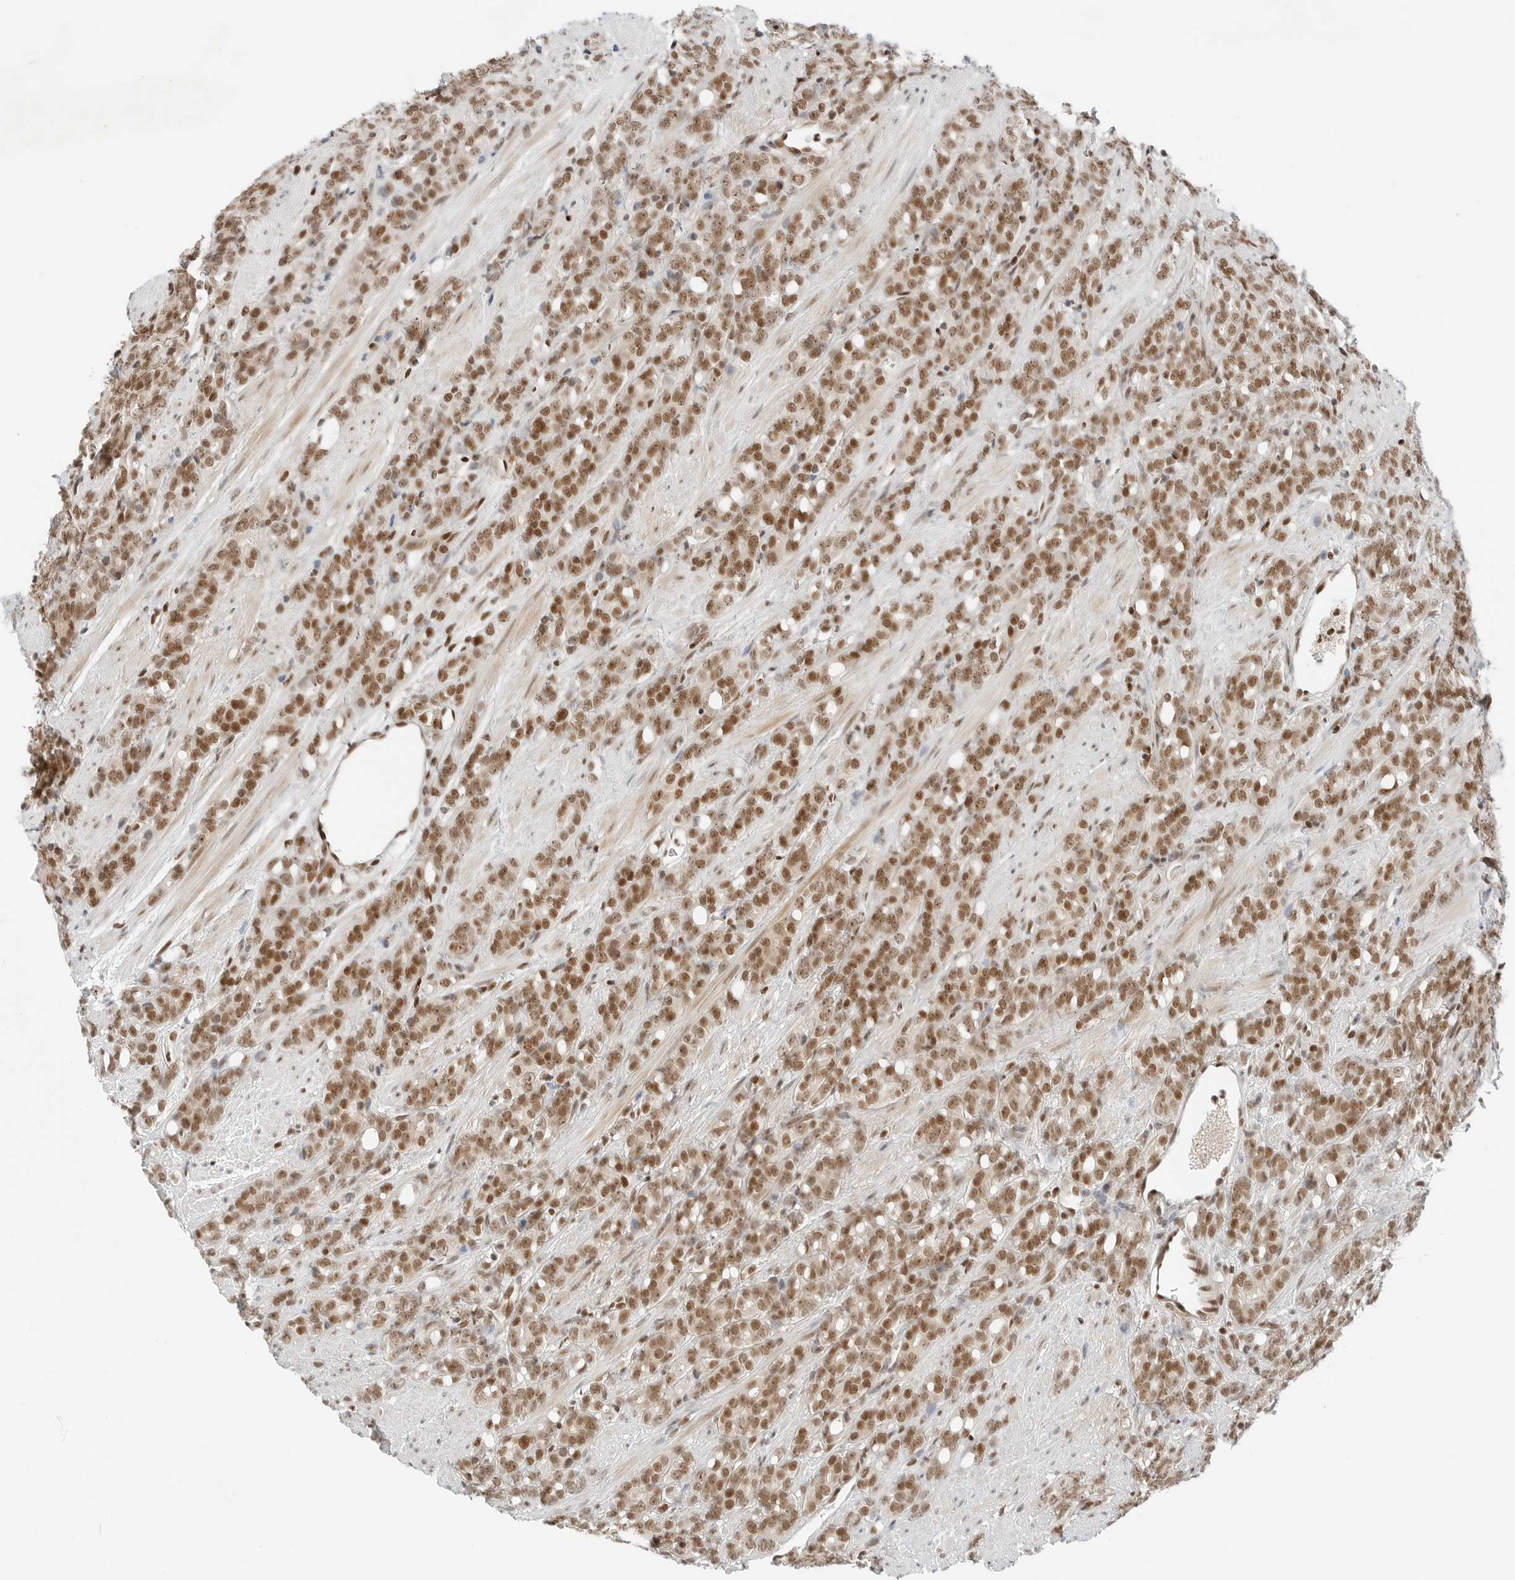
{"staining": {"intensity": "moderate", "quantity": ">75%", "location": "nuclear"}, "tissue": "prostate cancer", "cell_type": "Tumor cells", "image_type": "cancer", "snomed": [{"axis": "morphology", "description": "Adenocarcinoma, High grade"}, {"axis": "topography", "description": "Prostate"}], "caption": "A micrograph of human prostate adenocarcinoma (high-grade) stained for a protein shows moderate nuclear brown staining in tumor cells.", "gene": "CRTC2", "patient": {"sex": "male", "age": 62}}